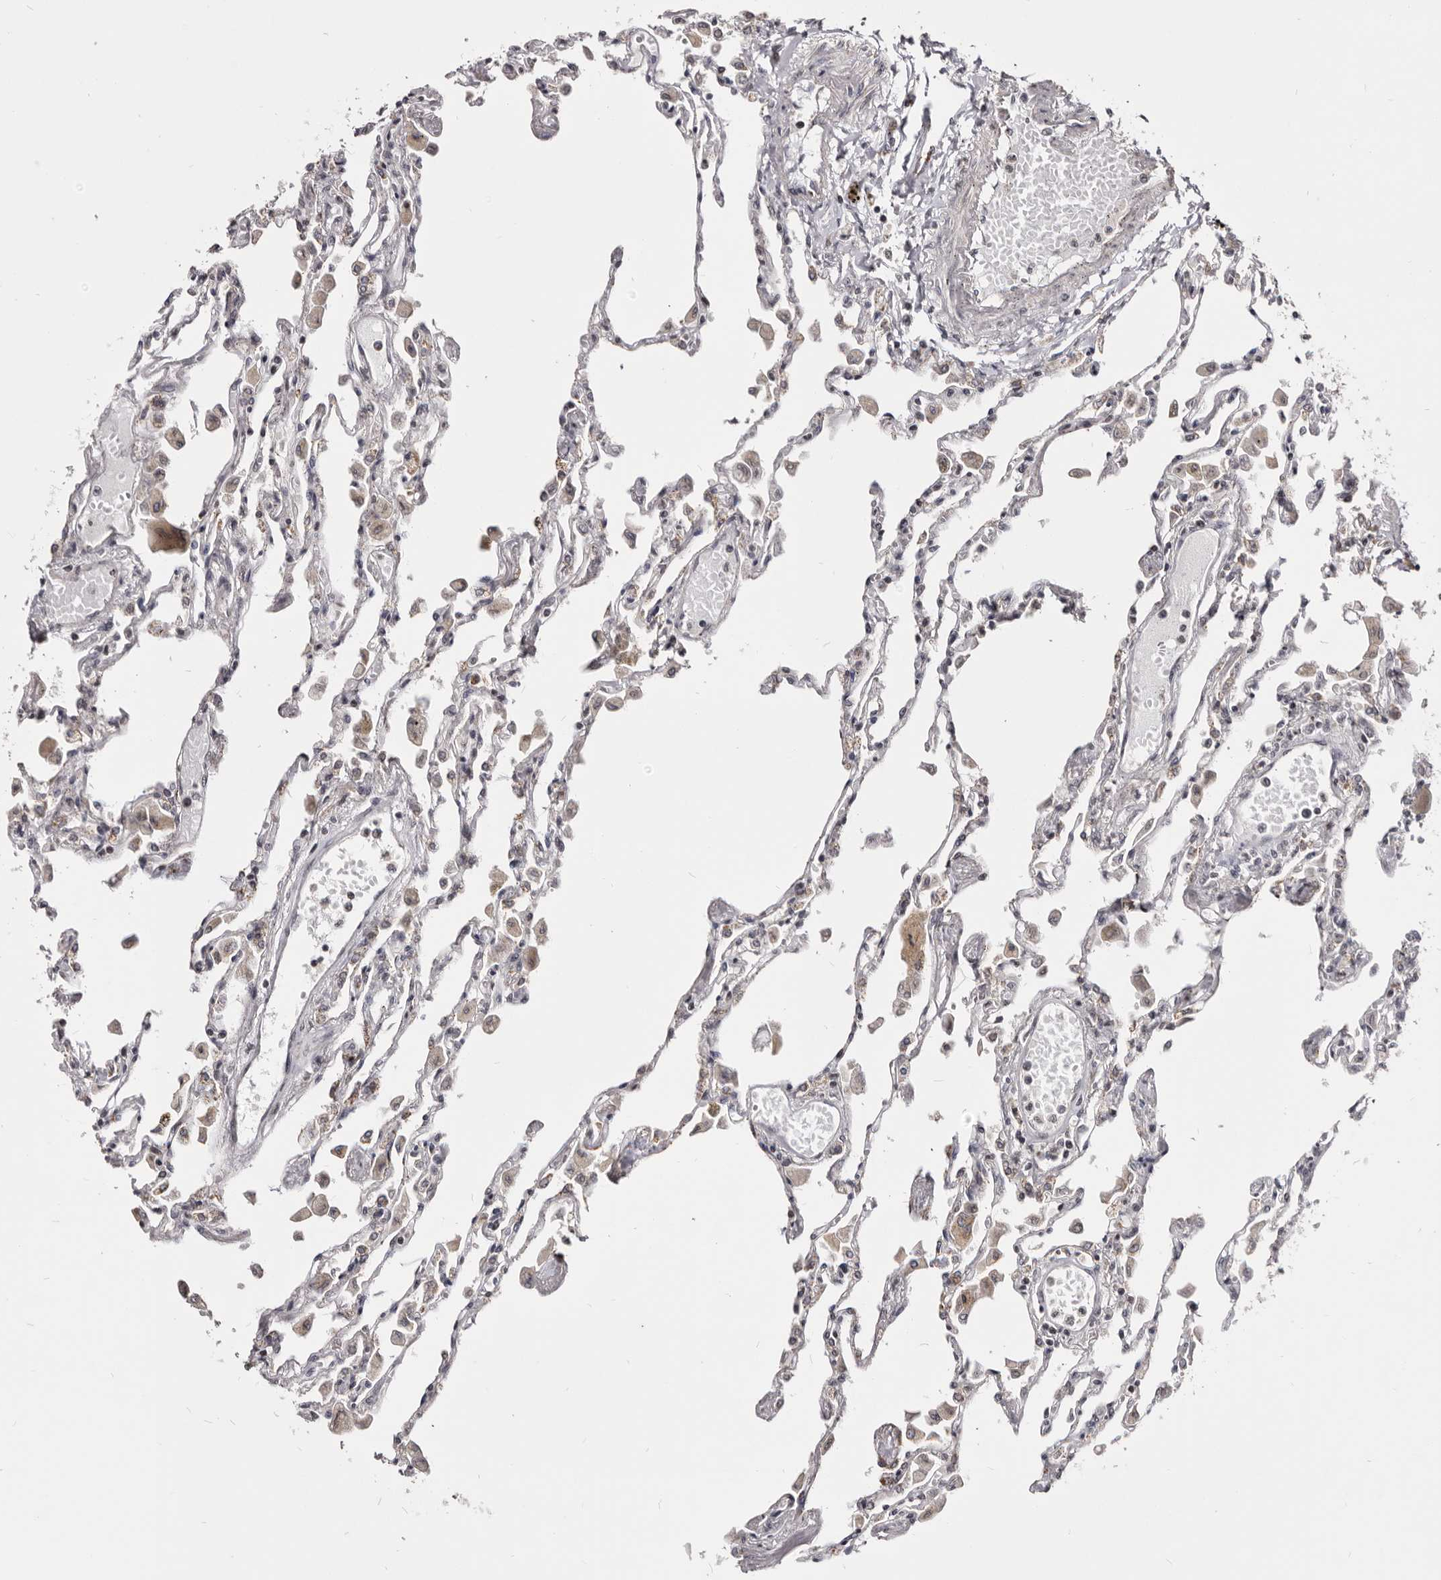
{"staining": {"intensity": "weak", "quantity": "<25%", "location": "cytoplasmic/membranous"}, "tissue": "lung", "cell_type": "Alveolar cells", "image_type": "normal", "snomed": [{"axis": "morphology", "description": "Normal tissue, NOS"}, {"axis": "topography", "description": "Bronchus"}, {"axis": "topography", "description": "Lung"}], "caption": "Micrograph shows no protein staining in alveolar cells of normal lung. (DAB IHC, high magnification).", "gene": "THUMPD1", "patient": {"sex": "female", "age": 49}}